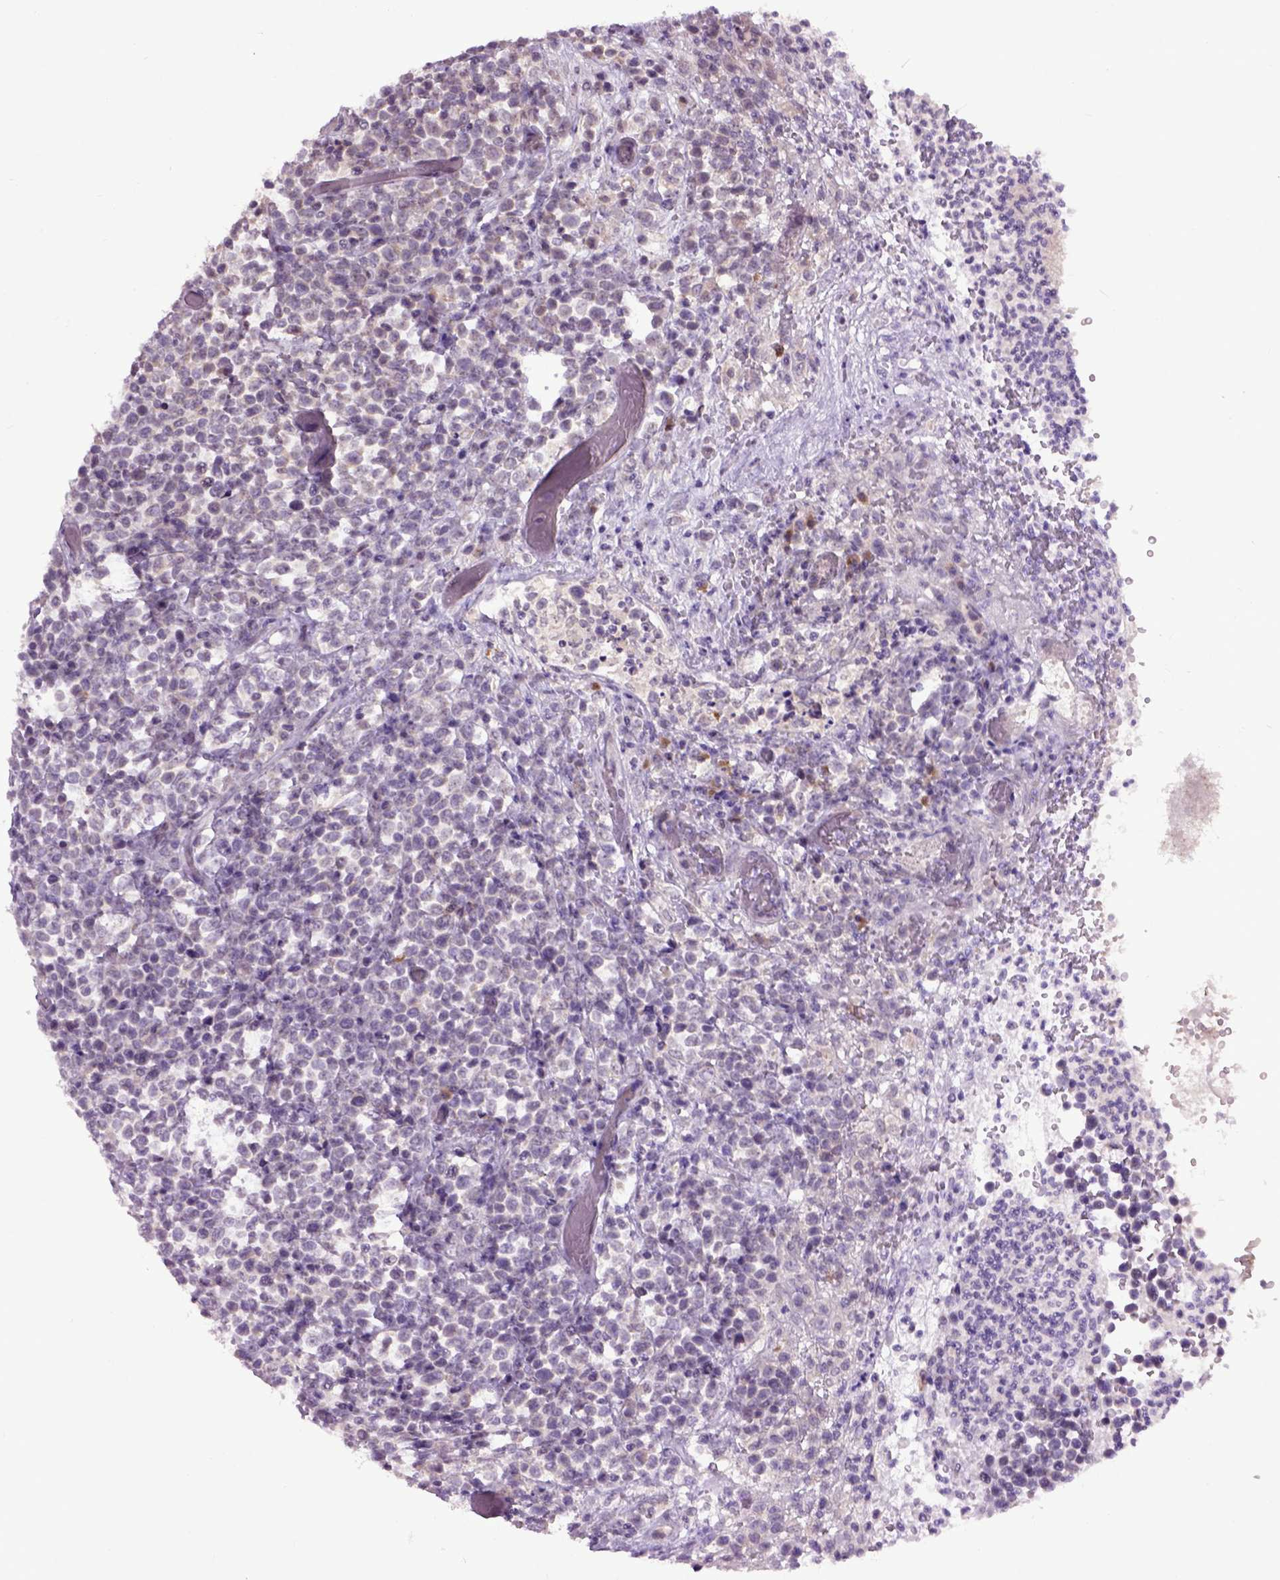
{"staining": {"intensity": "negative", "quantity": "none", "location": "none"}, "tissue": "lymphoma", "cell_type": "Tumor cells", "image_type": "cancer", "snomed": [{"axis": "morphology", "description": "Malignant lymphoma, non-Hodgkin's type, High grade"}, {"axis": "topography", "description": "Soft tissue"}], "caption": "DAB (3,3'-diaminobenzidine) immunohistochemical staining of human lymphoma displays no significant staining in tumor cells.", "gene": "EMILIN3", "patient": {"sex": "female", "age": 56}}